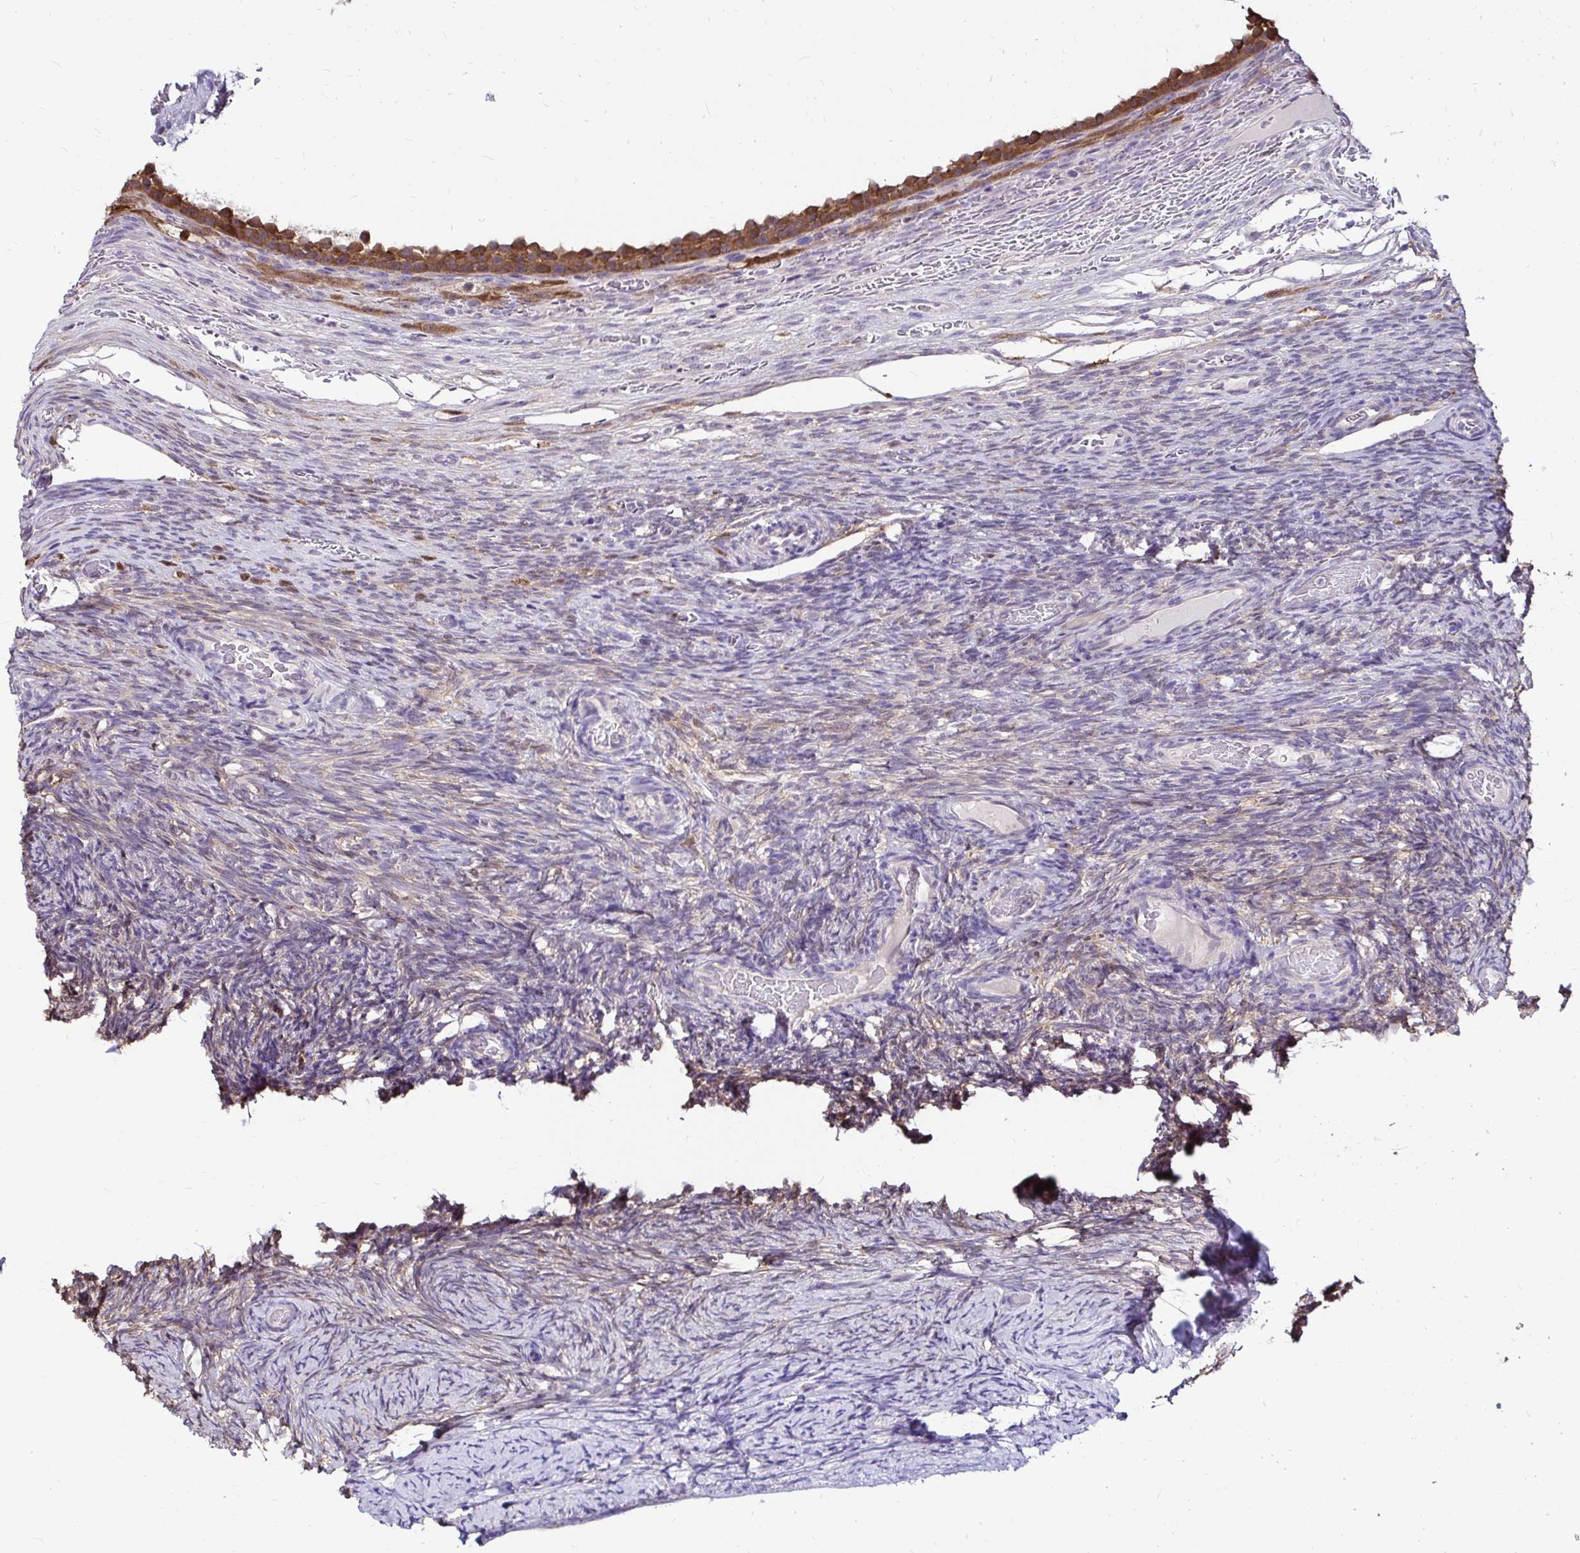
{"staining": {"intensity": "weak", "quantity": "25%-75%", "location": "cytoplasmic/membranous"}, "tissue": "ovary", "cell_type": "Ovarian stroma cells", "image_type": "normal", "snomed": [{"axis": "morphology", "description": "Normal tissue, NOS"}, {"axis": "topography", "description": "Ovary"}], "caption": "This histopathology image exhibits immunohistochemistry staining of benign human ovary, with low weak cytoplasmic/membranous positivity in about 25%-75% of ovarian stroma cells.", "gene": "IDH1", "patient": {"sex": "female", "age": 34}}